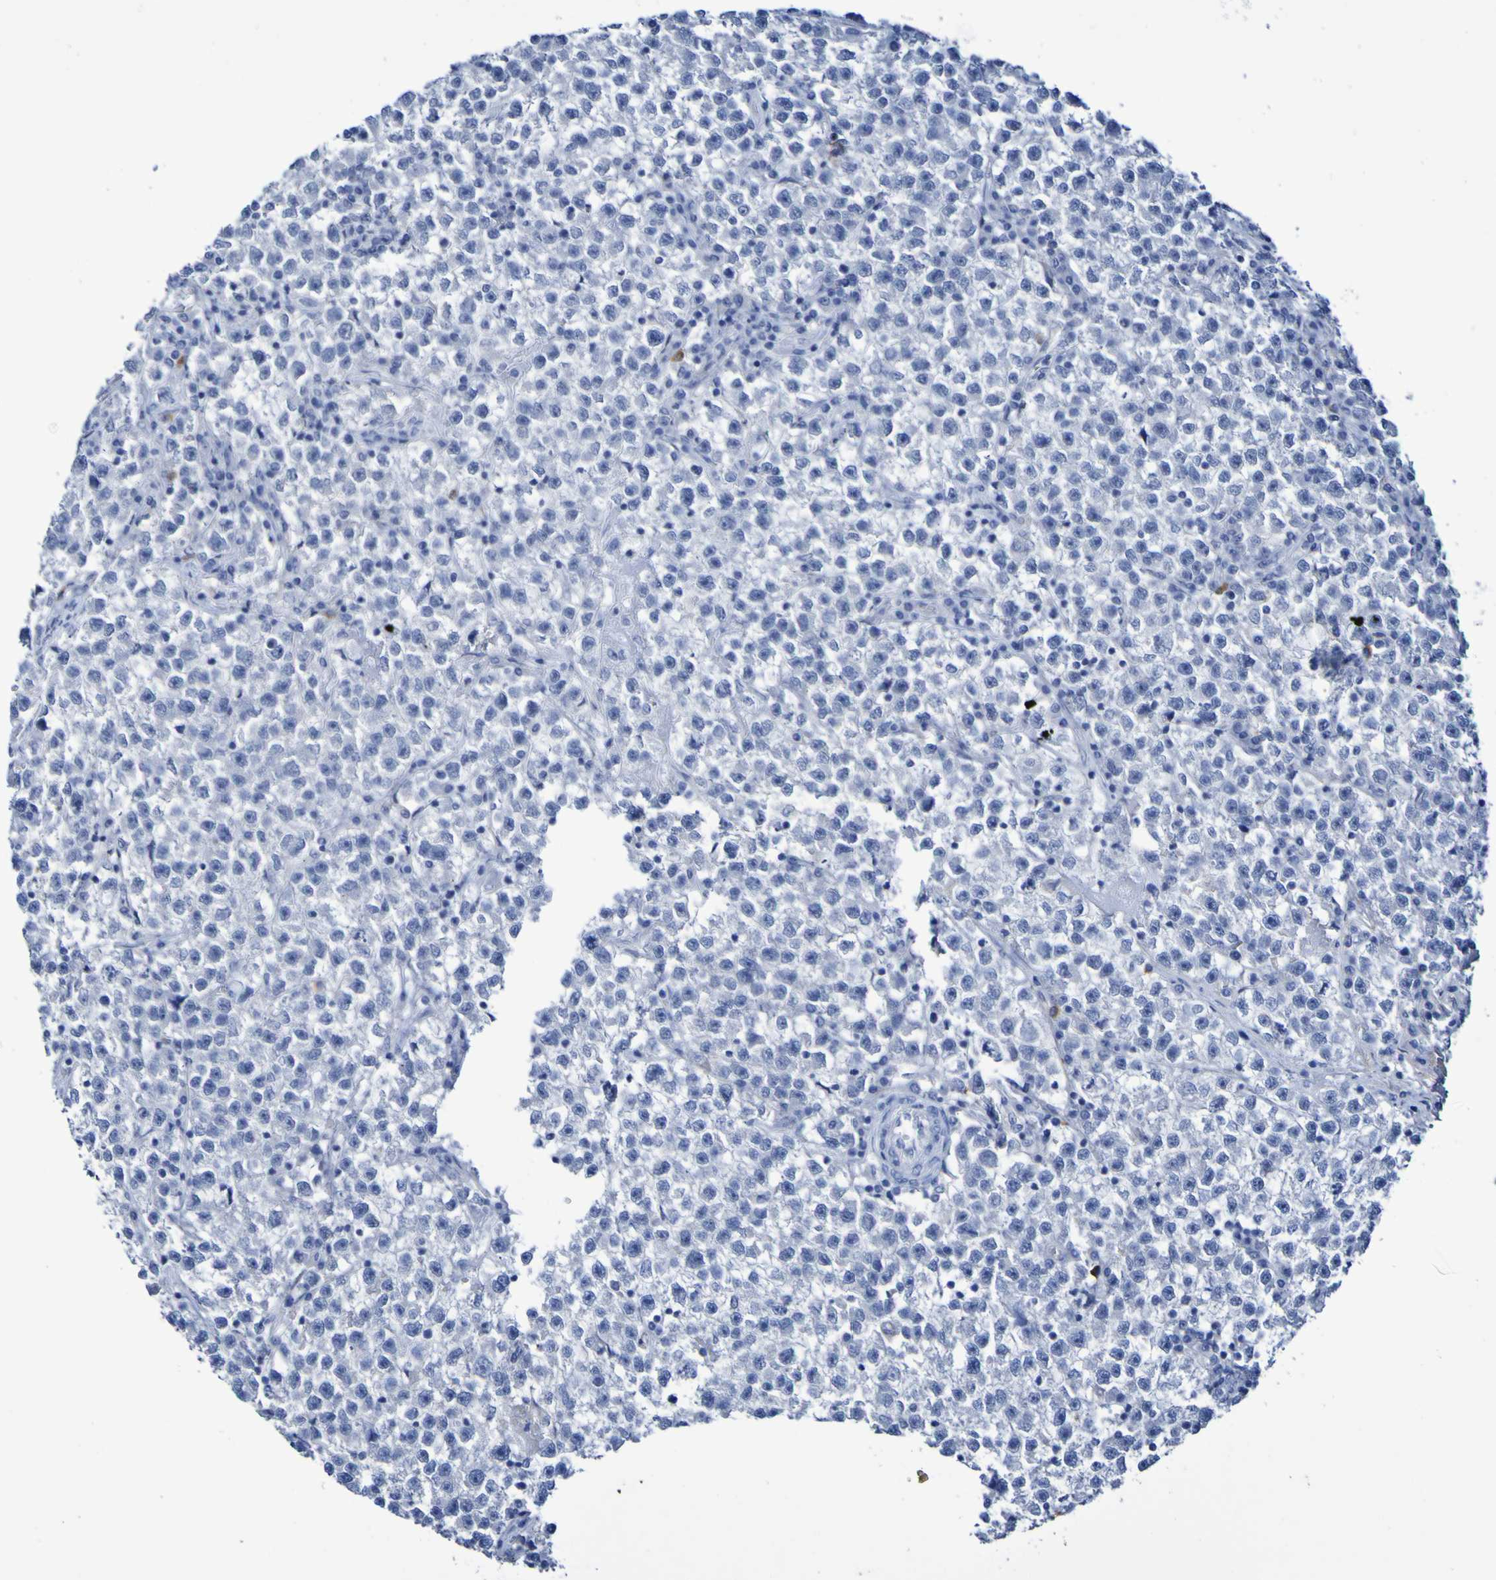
{"staining": {"intensity": "negative", "quantity": "none", "location": "none"}, "tissue": "testis cancer", "cell_type": "Tumor cells", "image_type": "cancer", "snomed": [{"axis": "morphology", "description": "Seminoma, NOS"}, {"axis": "topography", "description": "Testis"}], "caption": "Micrograph shows no protein staining in tumor cells of testis cancer (seminoma) tissue. (Stains: DAB immunohistochemistry (IHC) with hematoxylin counter stain, Microscopy: brightfield microscopy at high magnification).", "gene": "SGCB", "patient": {"sex": "male", "age": 22}}